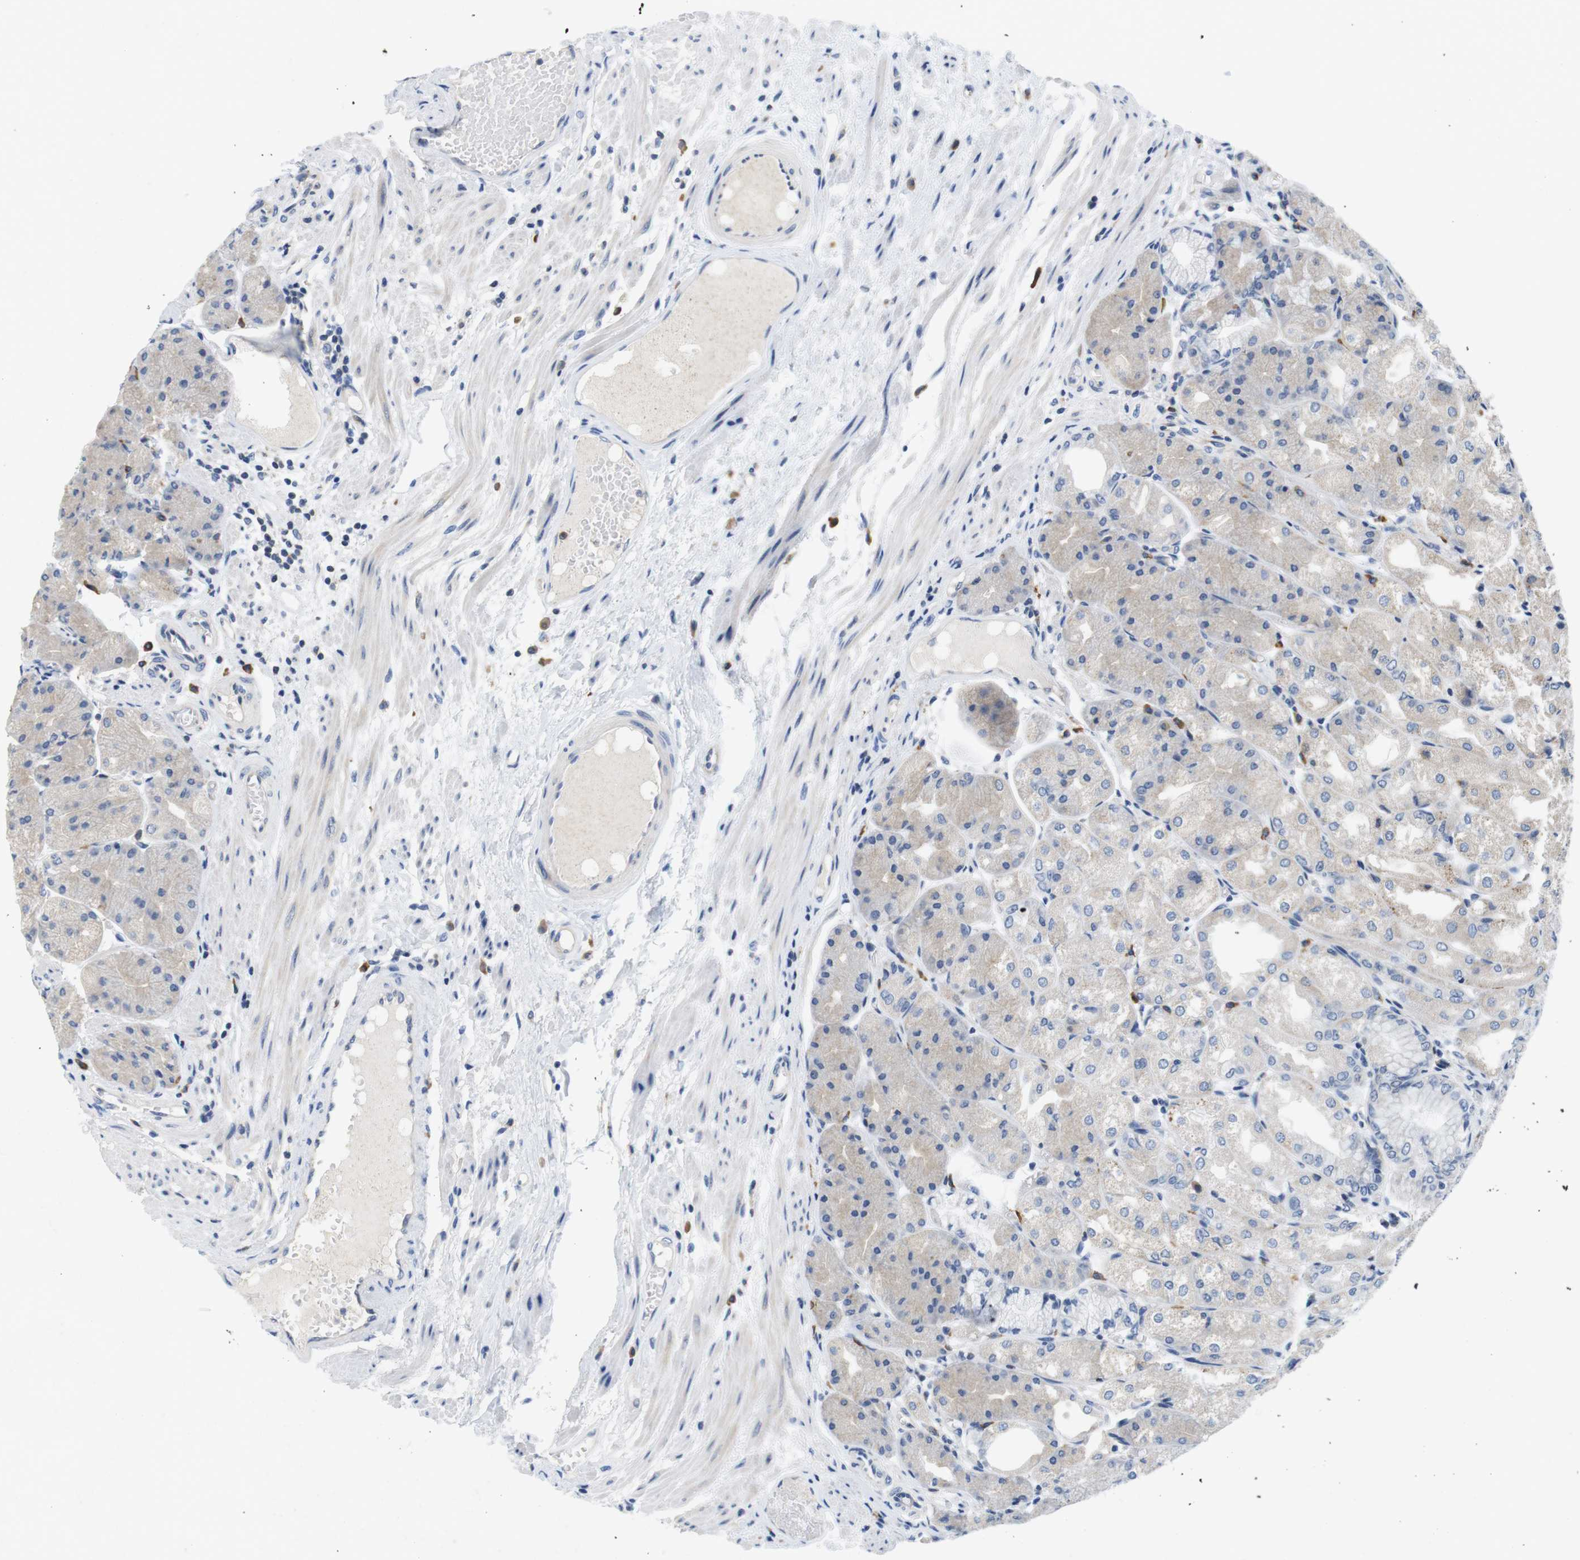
{"staining": {"intensity": "weak", "quantity": "25%-75%", "location": "cytoplasmic/membranous"}, "tissue": "stomach", "cell_type": "Glandular cells", "image_type": "normal", "snomed": [{"axis": "morphology", "description": "Normal tissue, NOS"}, {"axis": "topography", "description": "Stomach, upper"}], "caption": "Immunohistochemistry image of benign stomach stained for a protein (brown), which exhibits low levels of weak cytoplasmic/membranous positivity in about 25%-75% of glandular cells.", "gene": "CNGA2", "patient": {"sex": "male", "age": 72}}